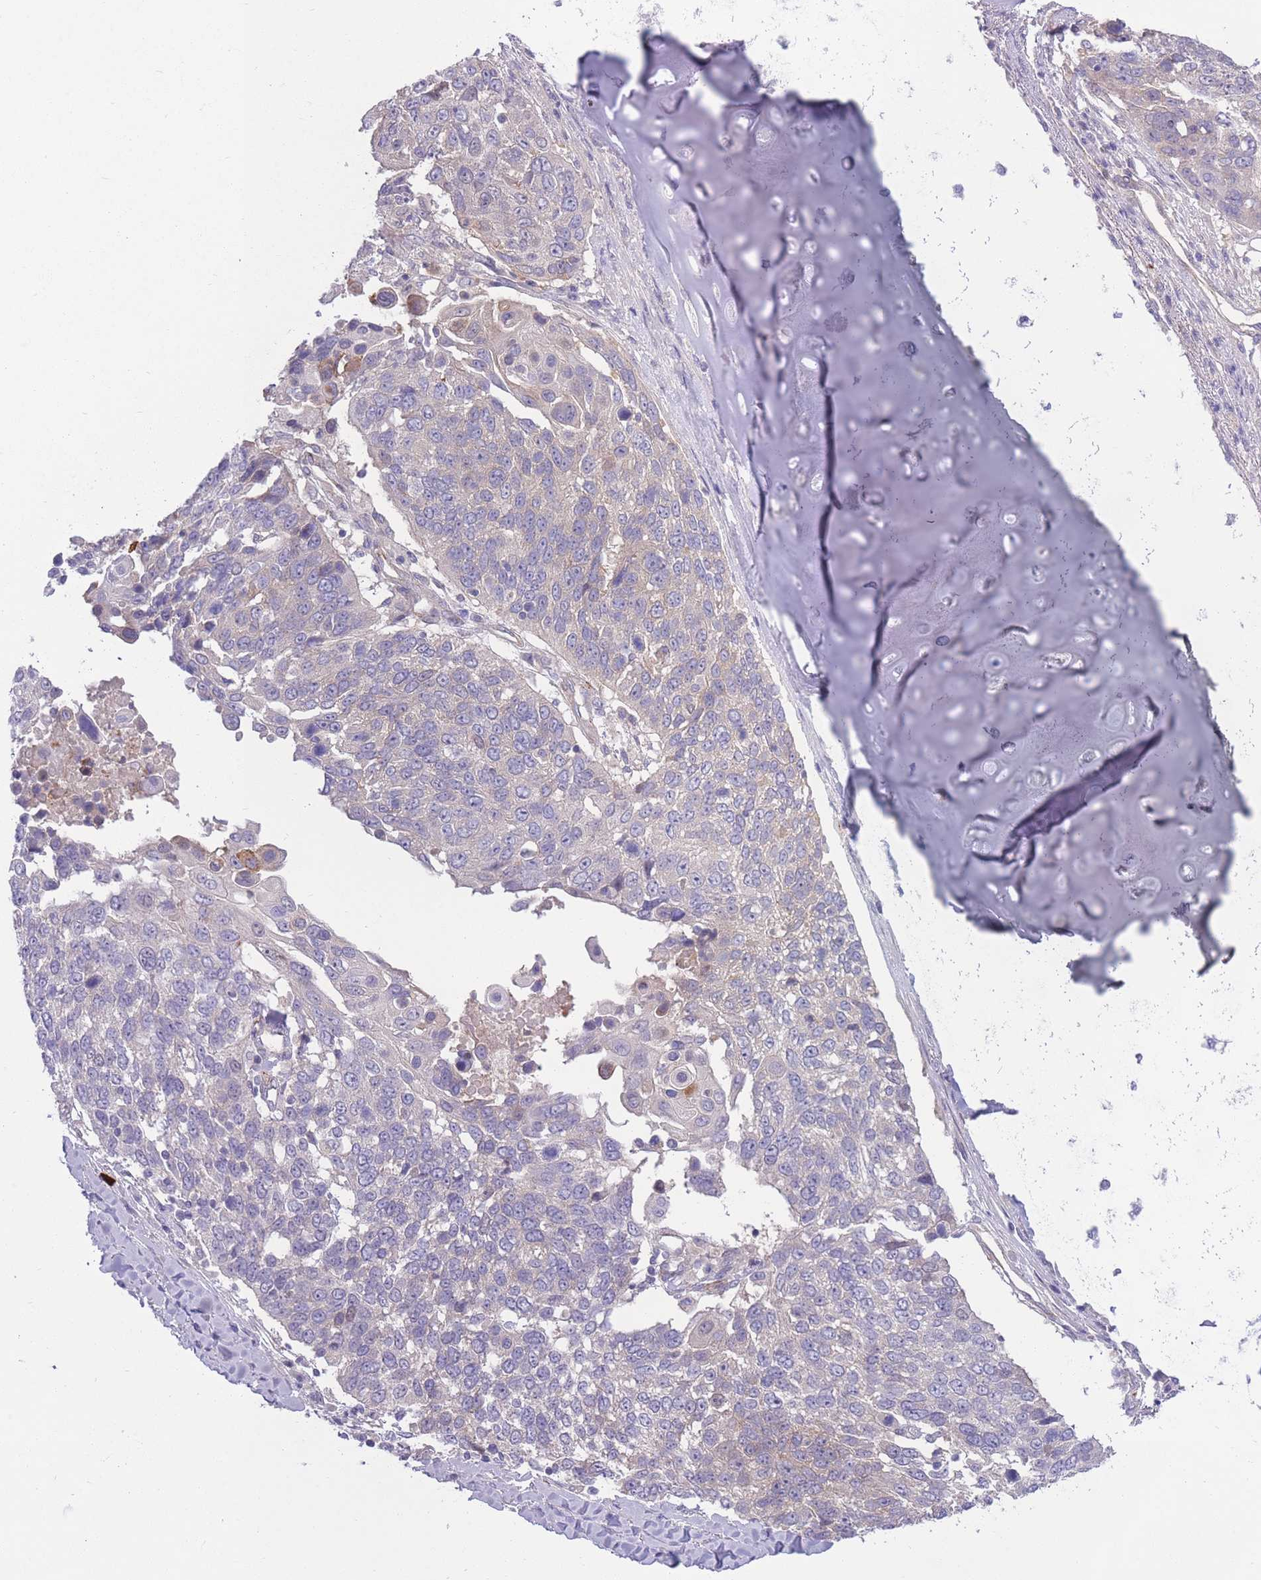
{"staining": {"intensity": "negative", "quantity": "none", "location": "none"}, "tissue": "lung cancer", "cell_type": "Tumor cells", "image_type": "cancer", "snomed": [{"axis": "morphology", "description": "Squamous cell carcinoma, NOS"}, {"axis": "topography", "description": "Lung"}], "caption": "Immunohistochemical staining of human squamous cell carcinoma (lung) demonstrates no significant staining in tumor cells. (Brightfield microscopy of DAB IHC at high magnification).", "gene": "RGS11", "patient": {"sex": "male", "age": 66}}